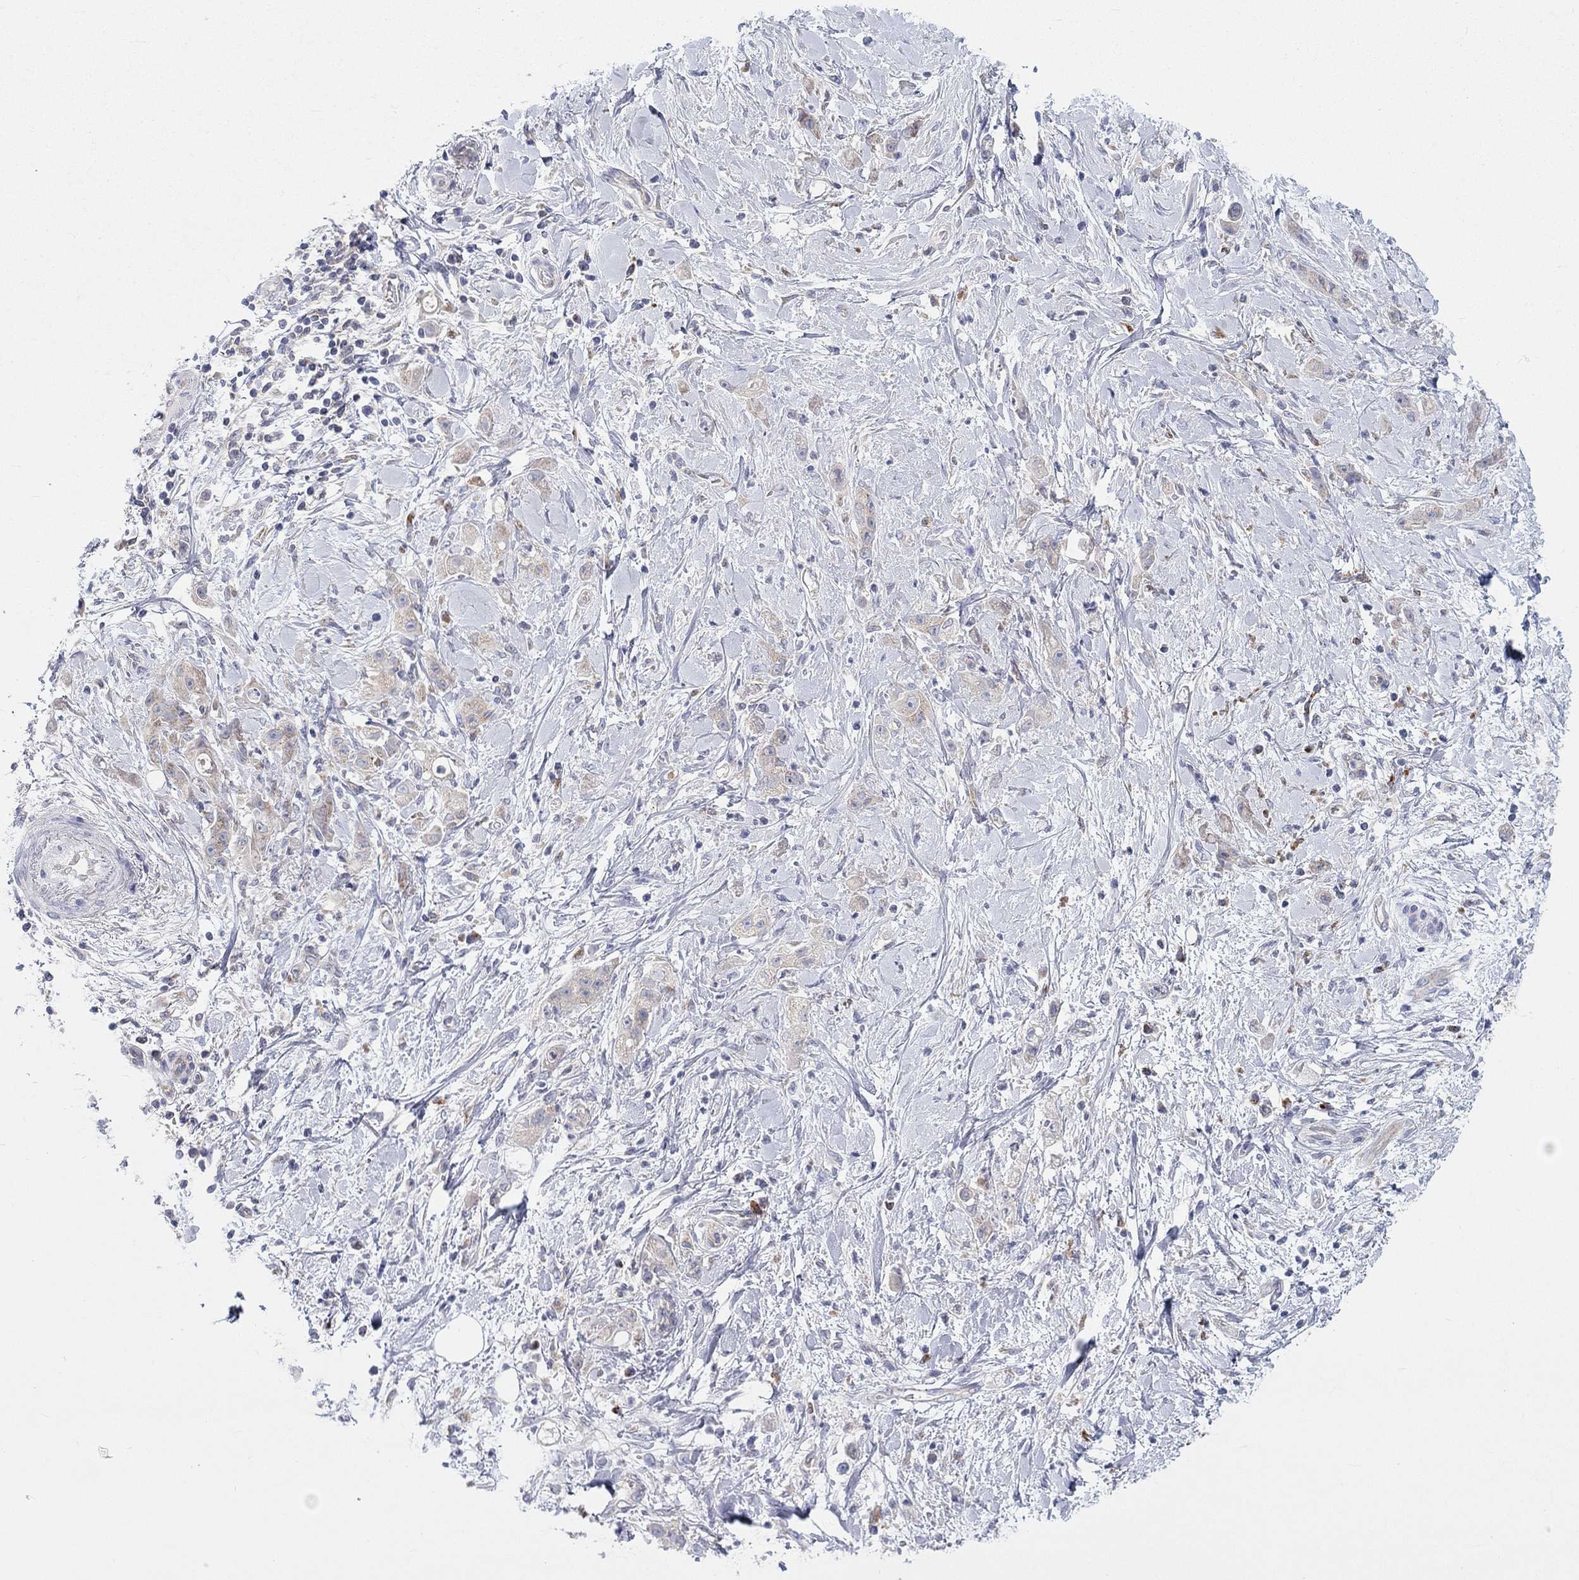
{"staining": {"intensity": "moderate", "quantity": "25%-75%", "location": "cytoplasmic/membranous"}, "tissue": "stomach cancer", "cell_type": "Tumor cells", "image_type": "cancer", "snomed": [{"axis": "morphology", "description": "Adenocarcinoma, NOS"}, {"axis": "topography", "description": "Stomach"}], "caption": "Immunohistochemistry micrograph of neoplastic tissue: human stomach cancer (adenocarcinoma) stained using immunohistochemistry (IHC) shows medium levels of moderate protein expression localized specifically in the cytoplasmic/membranous of tumor cells, appearing as a cytoplasmic/membranous brown color.", "gene": "BCO2", "patient": {"sex": "male", "age": 58}}